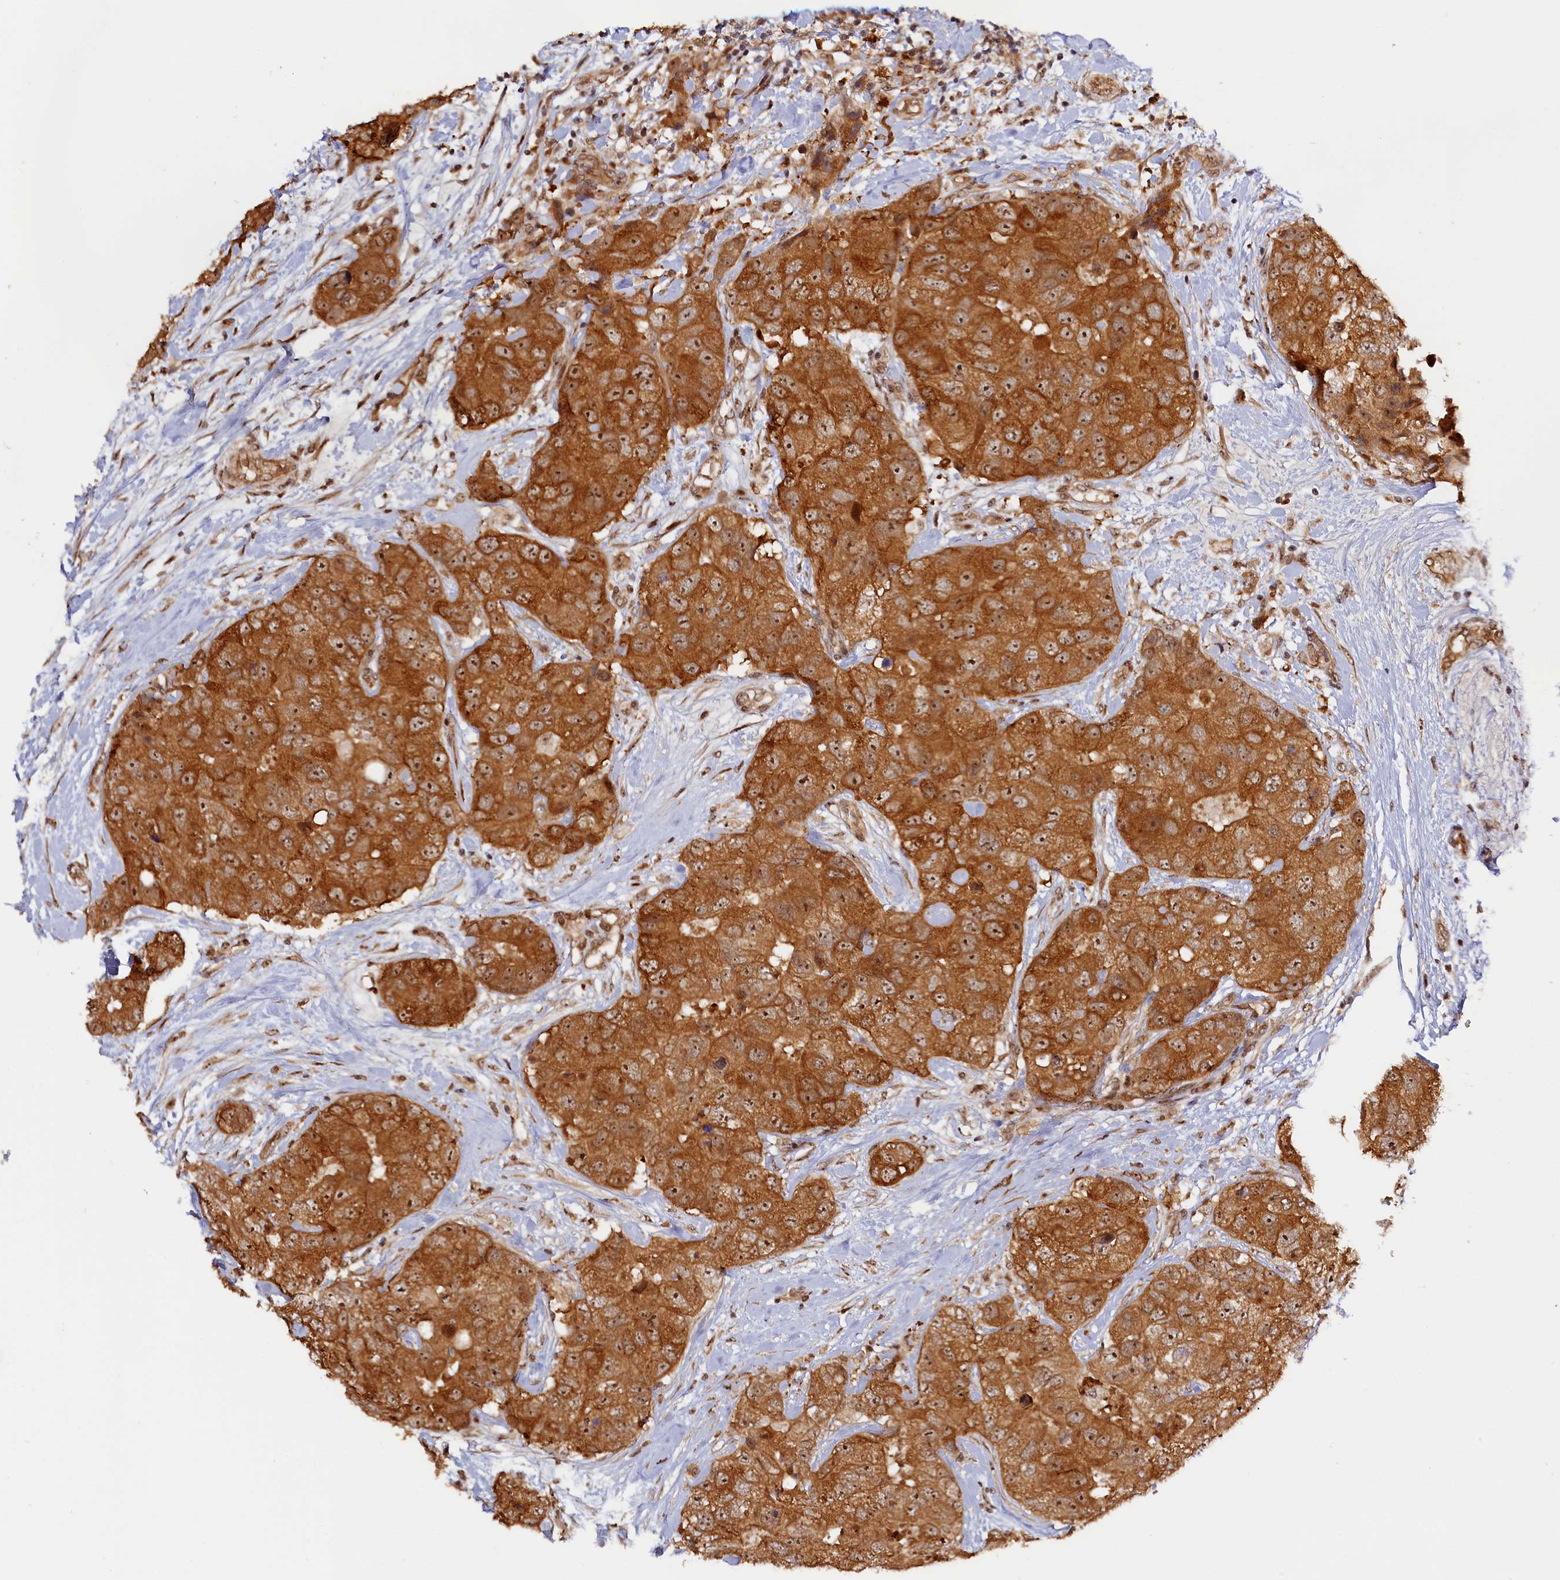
{"staining": {"intensity": "strong", "quantity": ">75%", "location": "cytoplasmic/membranous,nuclear"}, "tissue": "breast cancer", "cell_type": "Tumor cells", "image_type": "cancer", "snomed": [{"axis": "morphology", "description": "Duct carcinoma"}, {"axis": "topography", "description": "Breast"}], "caption": "Tumor cells exhibit strong cytoplasmic/membranous and nuclear expression in approximately >75% of cells in breast intraductal carcinoma.", "gene": "ANKRD24", "patient": {"sex": "female", "age": 62}}